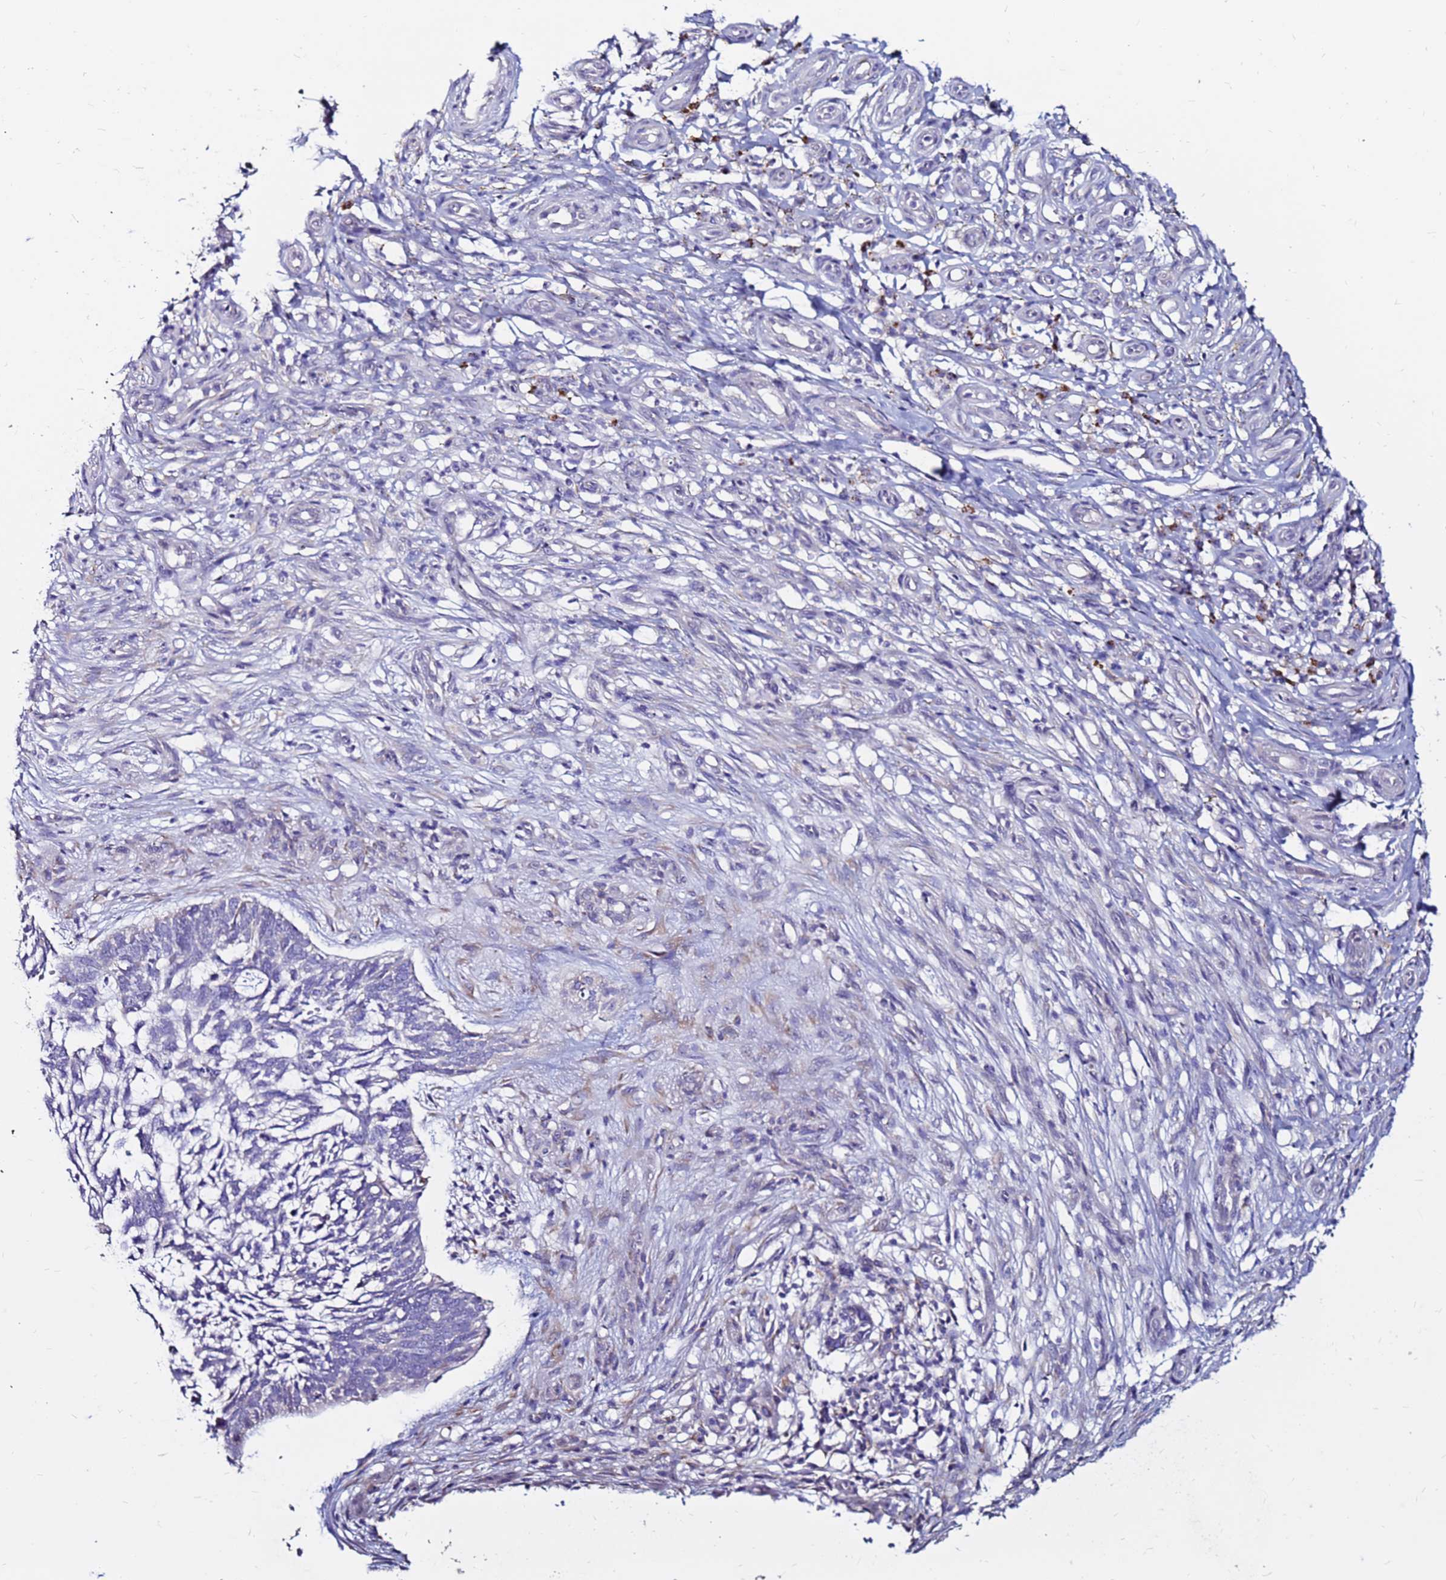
{"staining": {"intensity": "negative", "quantity": "none", "location": "none"}, "tissue": "skin cancer", "cell_type": "Tumor cells", "image_type": "cancer", "snomed": [{"axis": "morphology", "description": "Basal cell carcinoma"}, {"axis": "topography", "description": "Skin"}], "caption": "Tumor cells are negative for protein expression in human skin basal cell carcinoma.", "gene": "SLC44A3", "patient": {"sex": "male", "age": 88}}